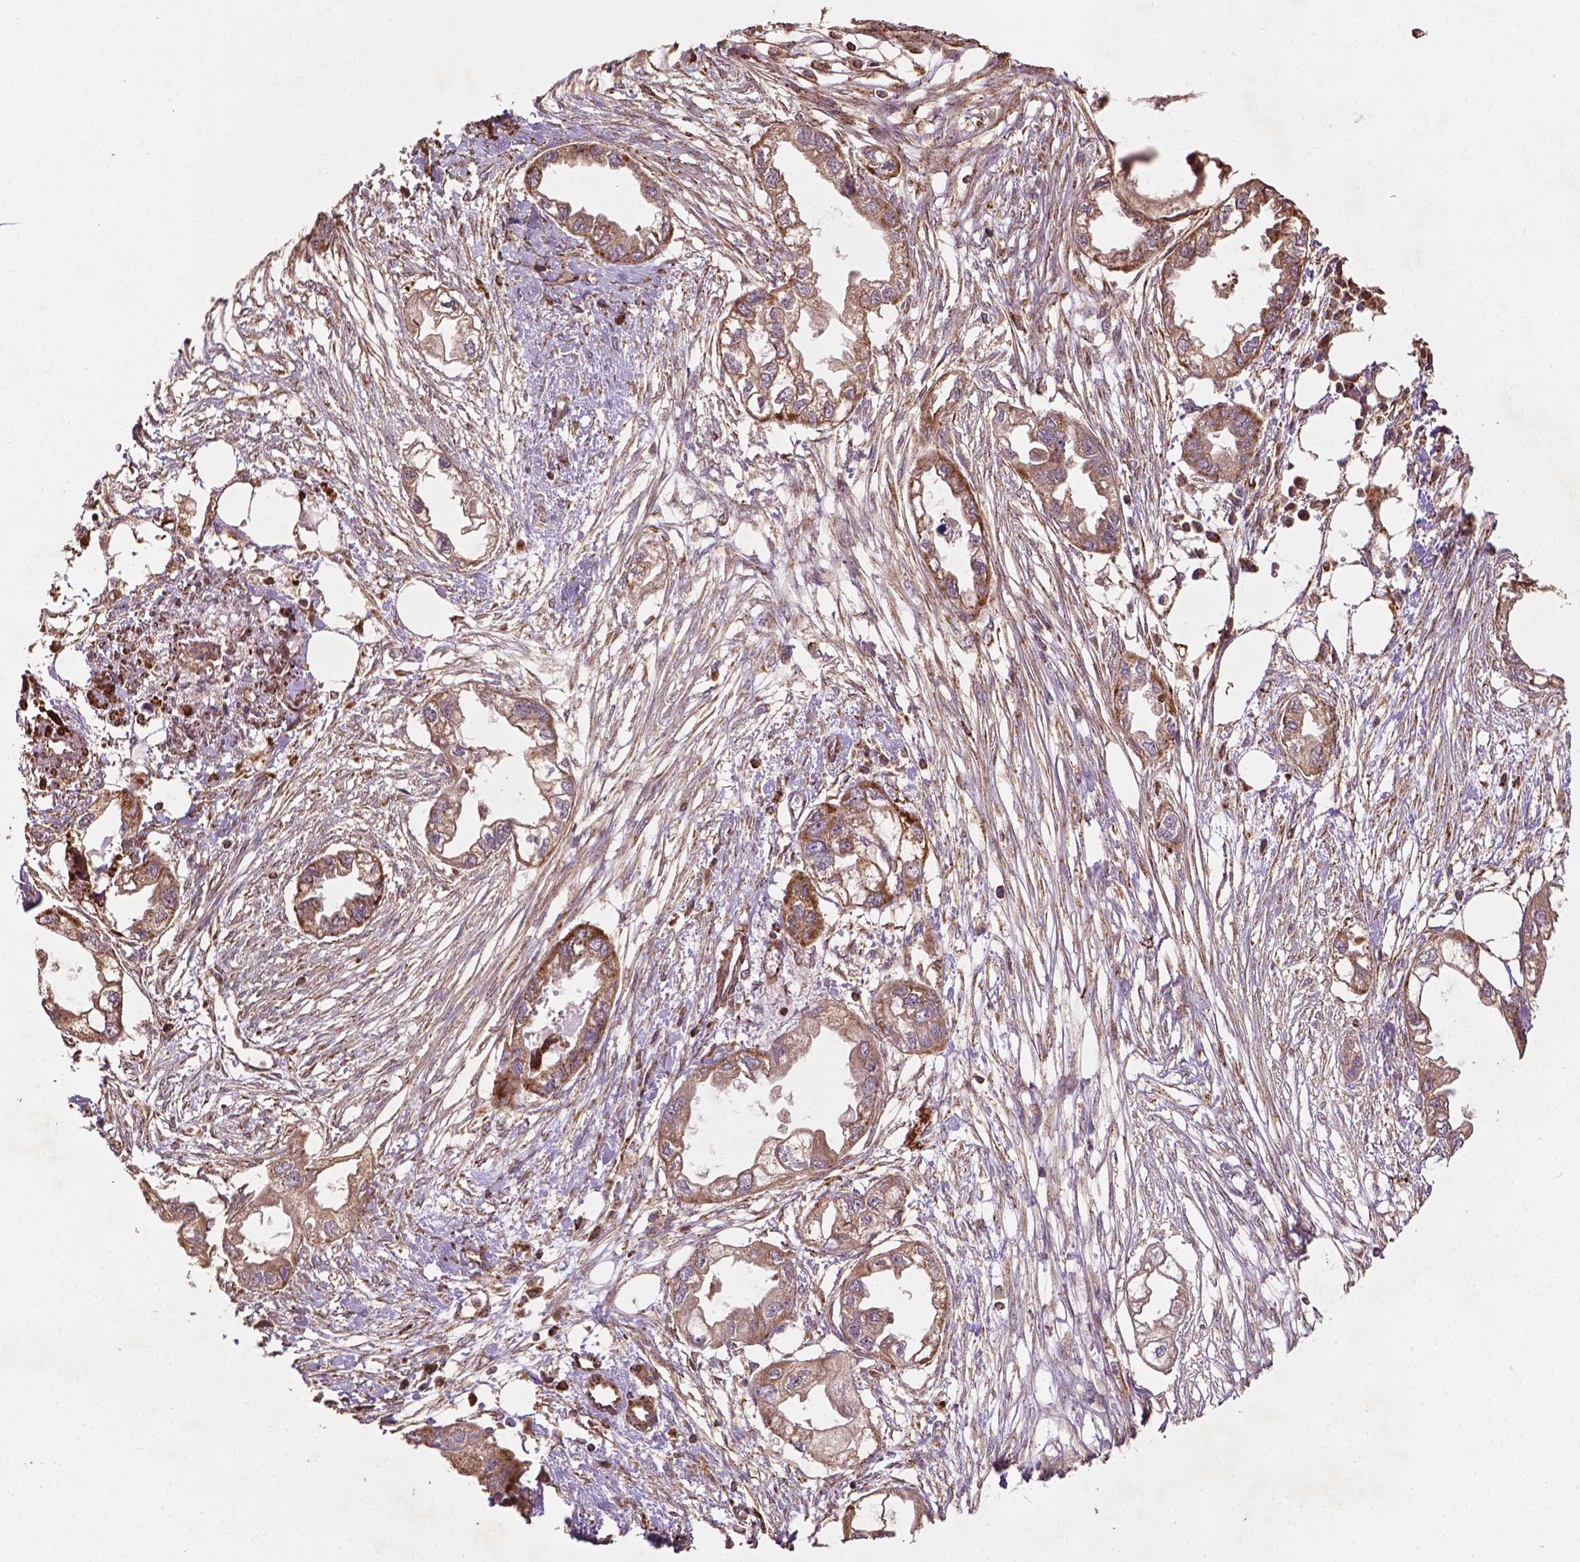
{"staining": {"intensity": "moderate", "quantity": ">75%", "location": "cytoplasmic/membranous"}, "tissue": "endometrial cancer", "cell_type": "Tumor cells", "image_type": "cancer", "snomed": [{"axis": "morphology", "description": "Adenocarcinoma, NOS"}, {"axis": "morphology", "description": "Adenocarcinoma, metastatic, NOS"}, {"axis": "topography", "description": "Adipose tissue"}, {"axis": "topography", "description": "Endometrium"}], "caption": "Tumor cells reveal moderate cytoplasmic/membranous expression in about >75% of cells in adenocarcinoma (endometrial).", "gene": "LRR1", "patient": {"sex": "female", "age": 67}}